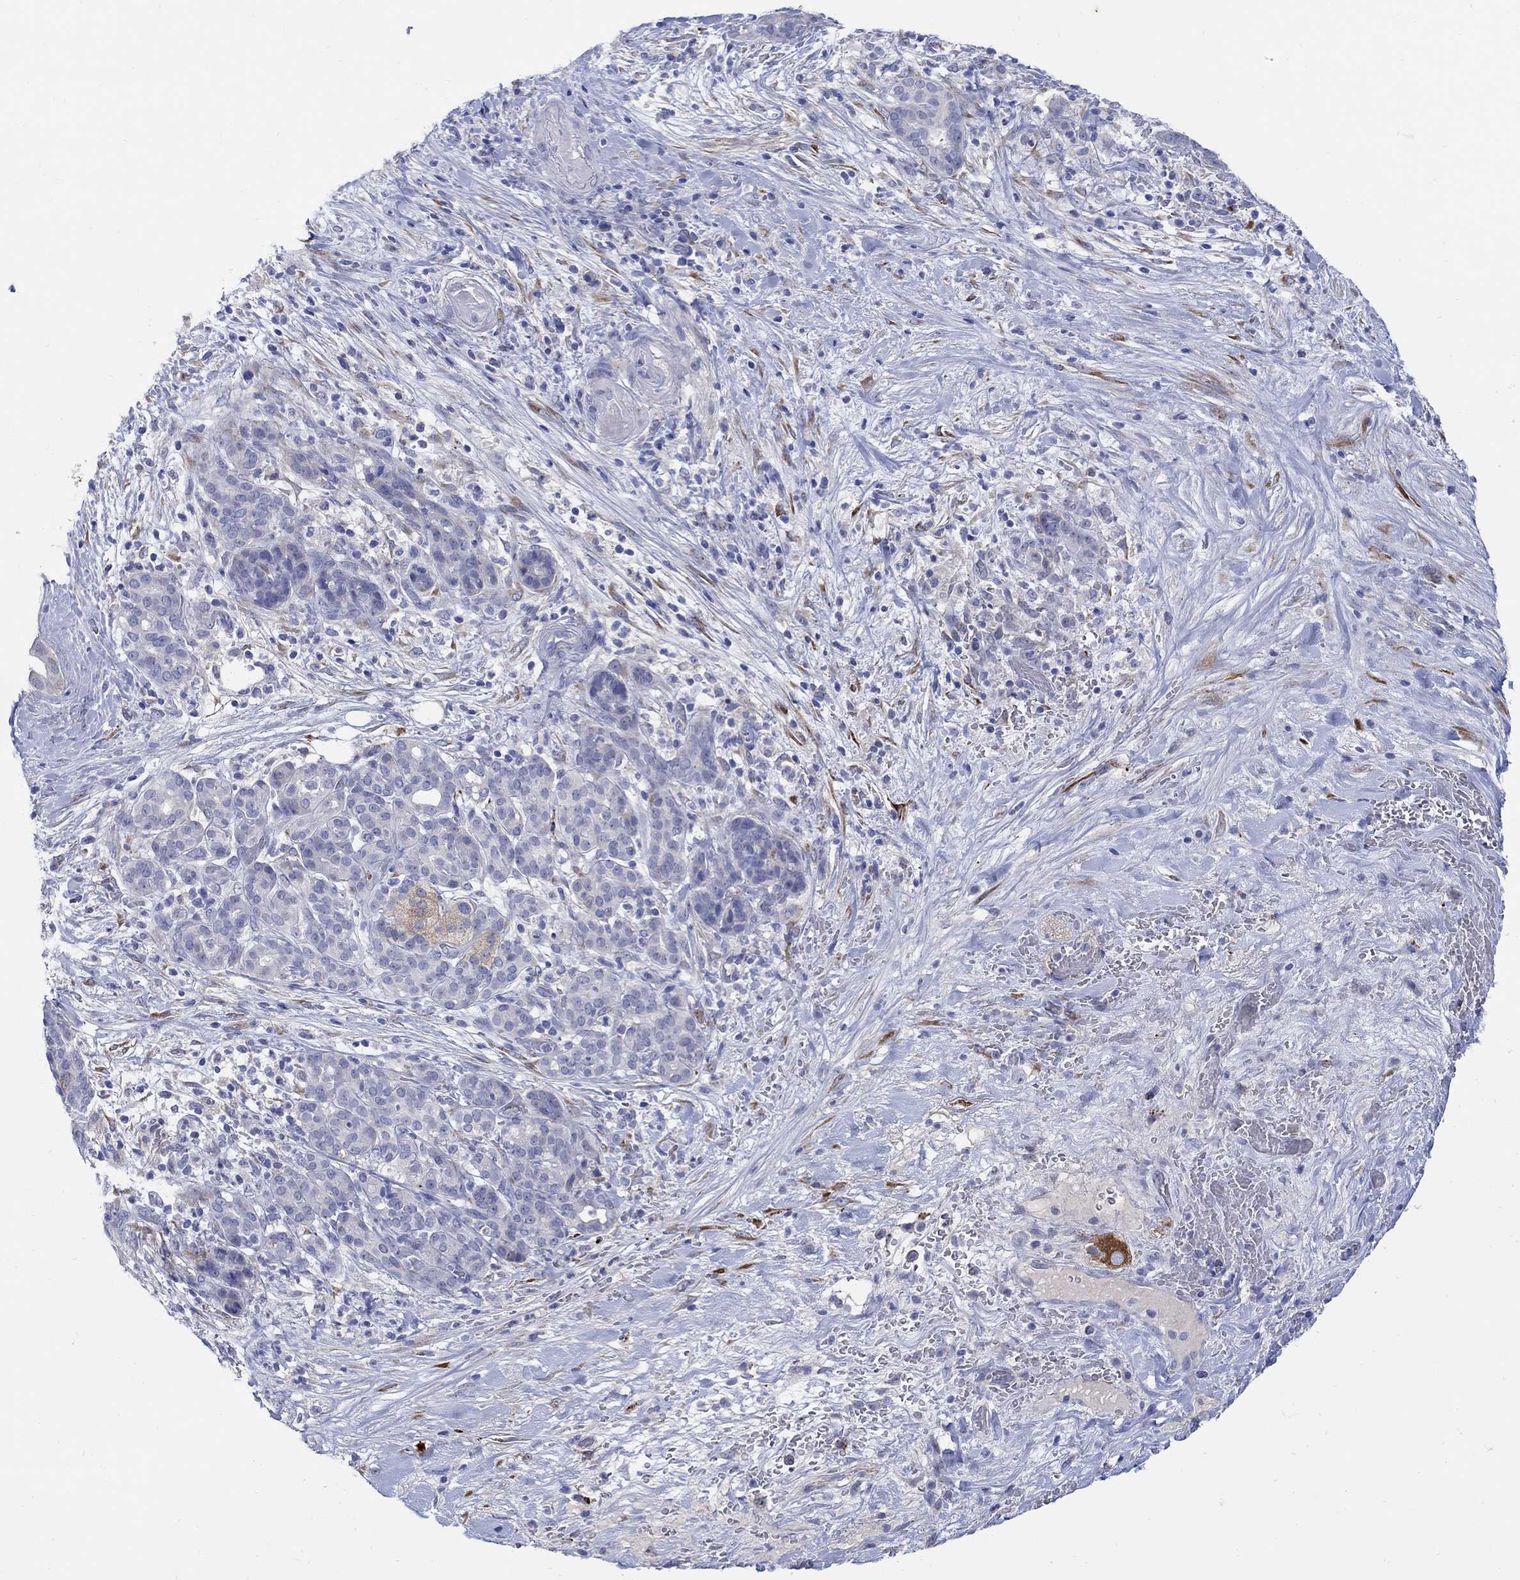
{"staining": {"intensity": "negative", "quantity": "none", "location": "none"}, "tissue": "pancreatic cancer", "cell_type": "Tumor cells", "image_type": "cancer", "snomed": [{"axis": "morphology", "description": "Adenocarcinoma, NOS"}, {"axis": "topography", "description": "Pancreas"}], "caption": "Immunohistochemistry of pancreatic cancer (adenocarcinoma) displays no positivity in tumor cells.", "gene": "REEP2", "patient": {"sex": "male", "age": 44}}